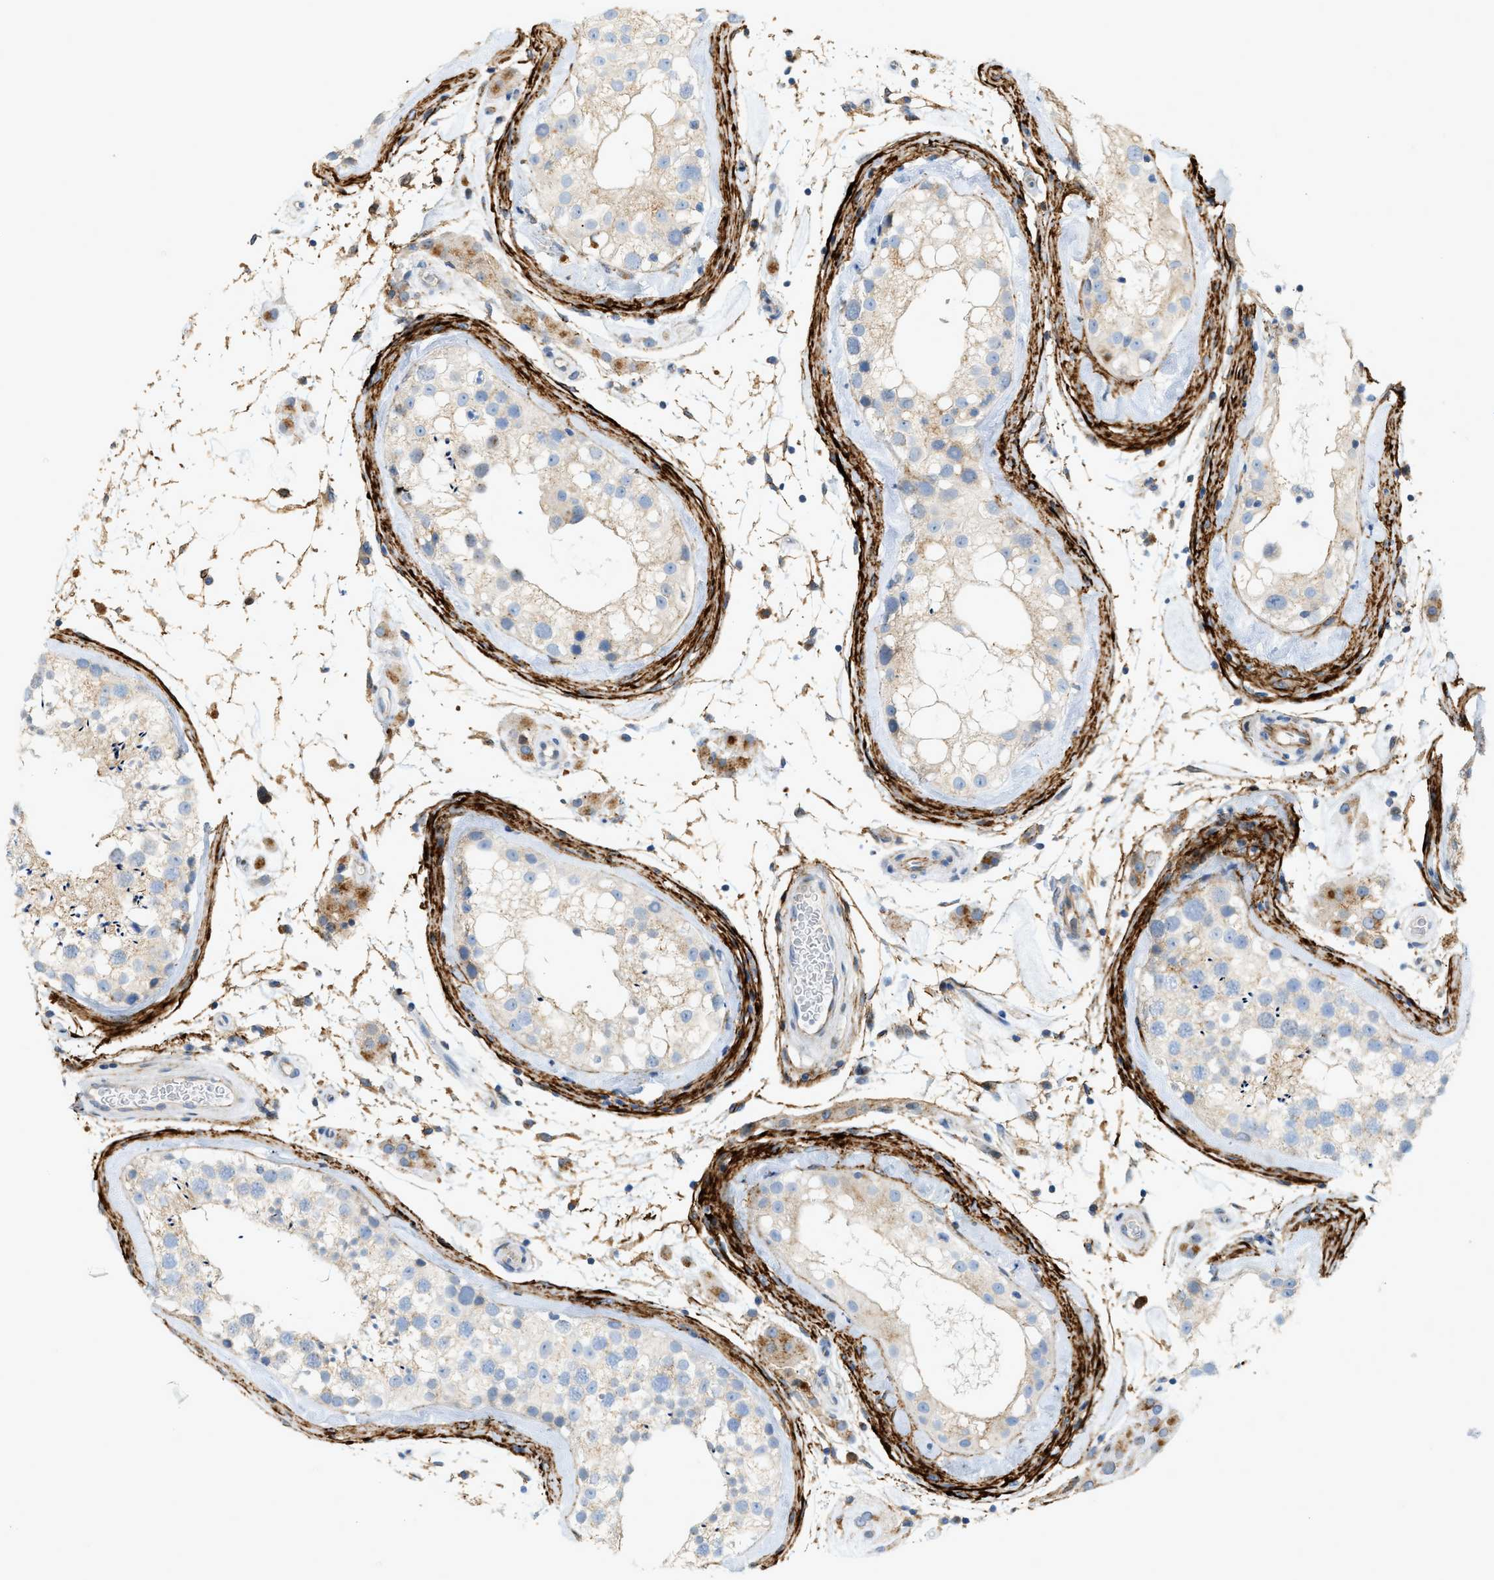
{"staining": {"intensity": "weak", "quantity": "25%-75%", "location": "cytoplasmic/membranous"}, "tissue": "testis", "cell_type": "Cells in seminiferous ducts", "image_type": "normal", "snomed": [{"axis": "morphology", "description": "Normal tissue, NOS"}, {"axis": "topography", "description": "Testis"}], "caption": "Cells in seminiferous ducts display weak cytoplasmic/membranous positivity in approximately 25%-75% of cells in normal testis. Nuclei are stained in blue.", "gene": "LMBRD1", "patient": {"sex": "male", "age": 46}}